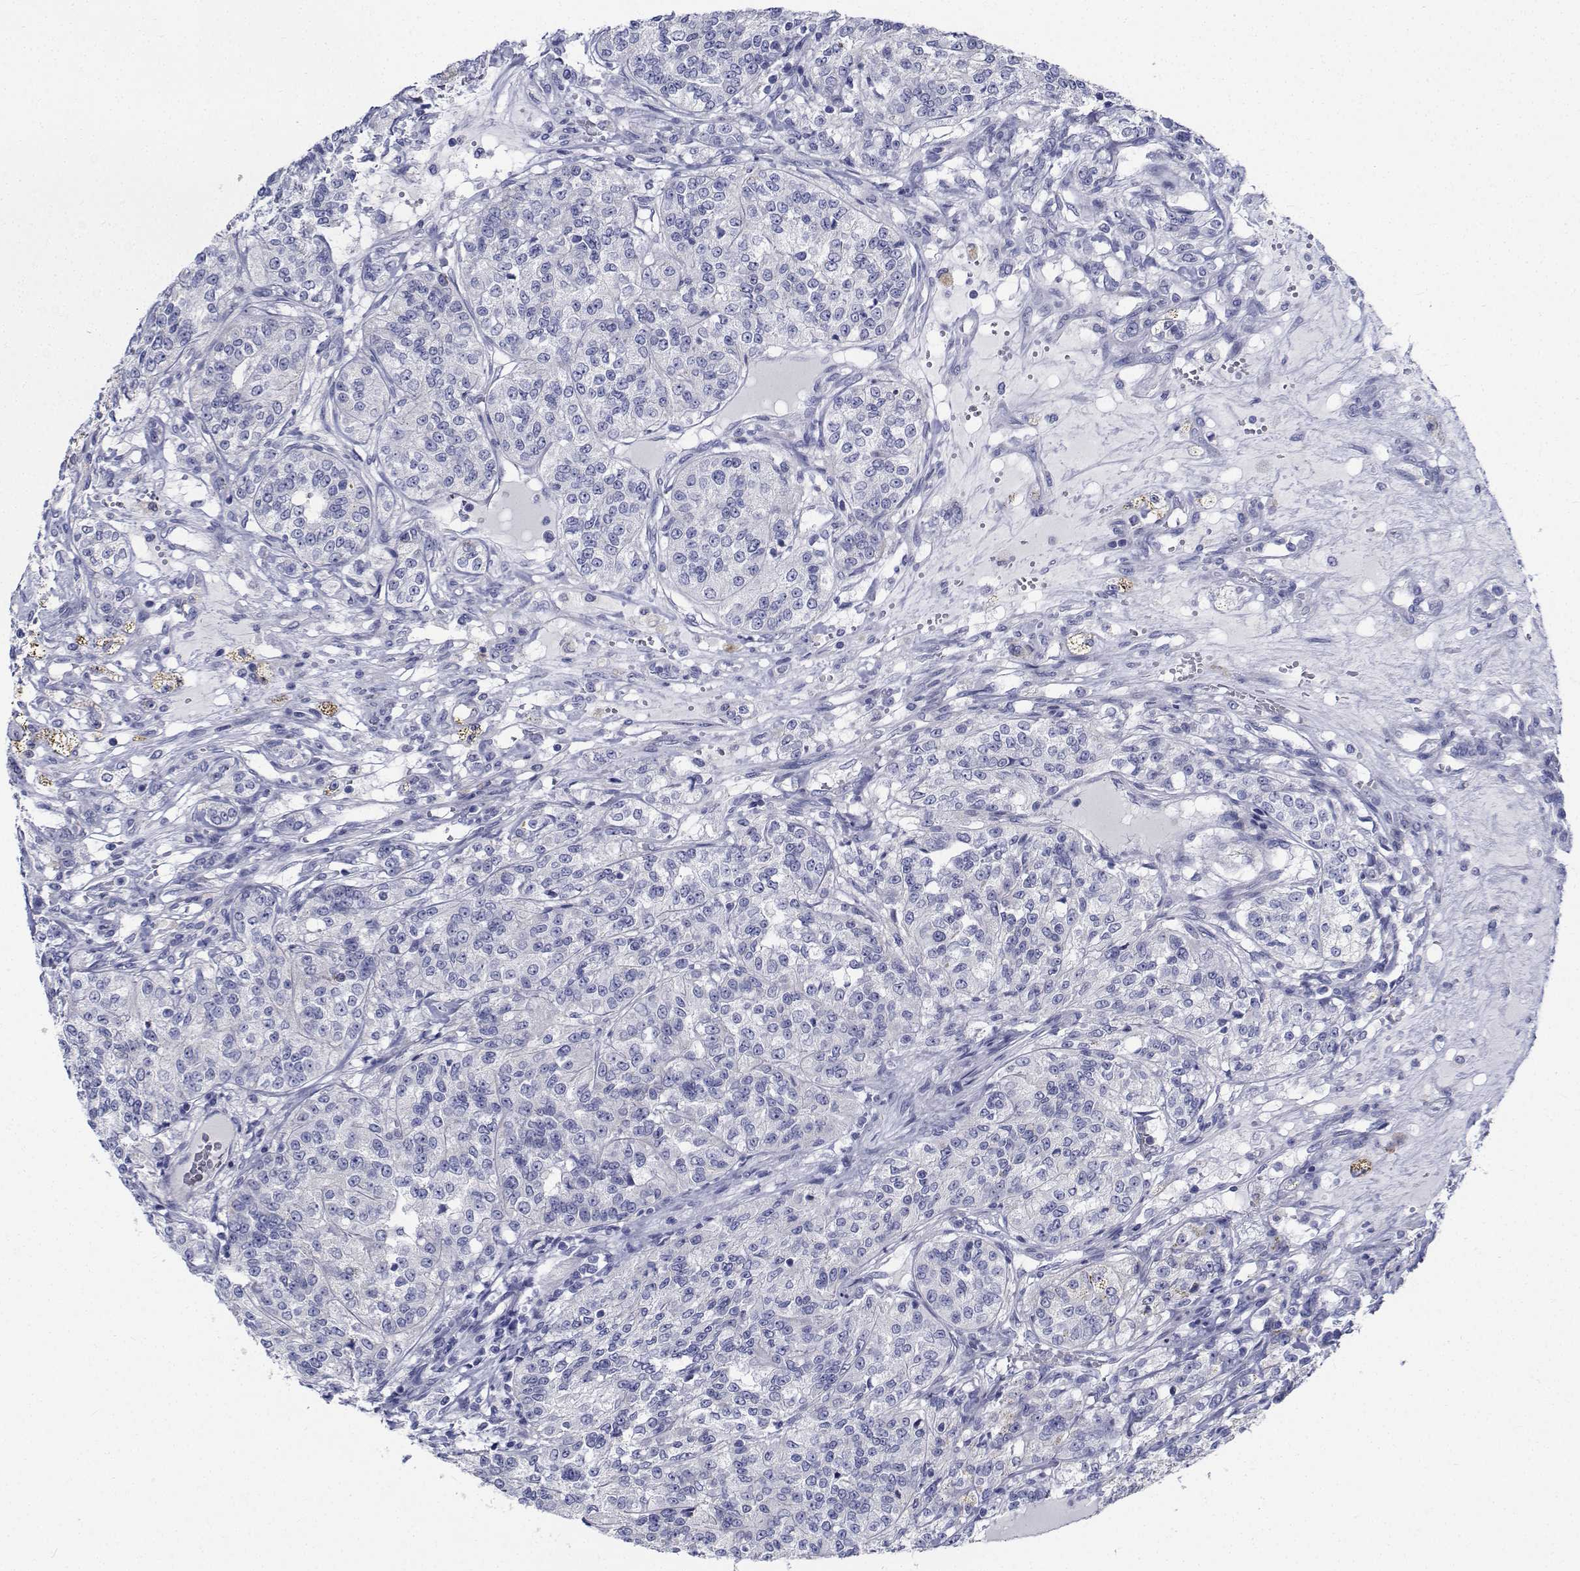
{"staining": {"intensity": "negative", "quantity": "none", "location": "none"}, "tissue": "renal cancer", "cell_type": "Tumor cells", "image_type": "cancer", "snomed": [{"axis": "morphology", "description": "Adenocarcinoma, NOS"}, {"axis": "topography", "description": "Kidney"}], "caption": "This is an immunohistochemistry (IHC) photomicrograph of human renal adenocarcinoma. There is no staining in tumor cells.", "gene": "CDHR3", "patient": {"sex": "female", "age": 63}}